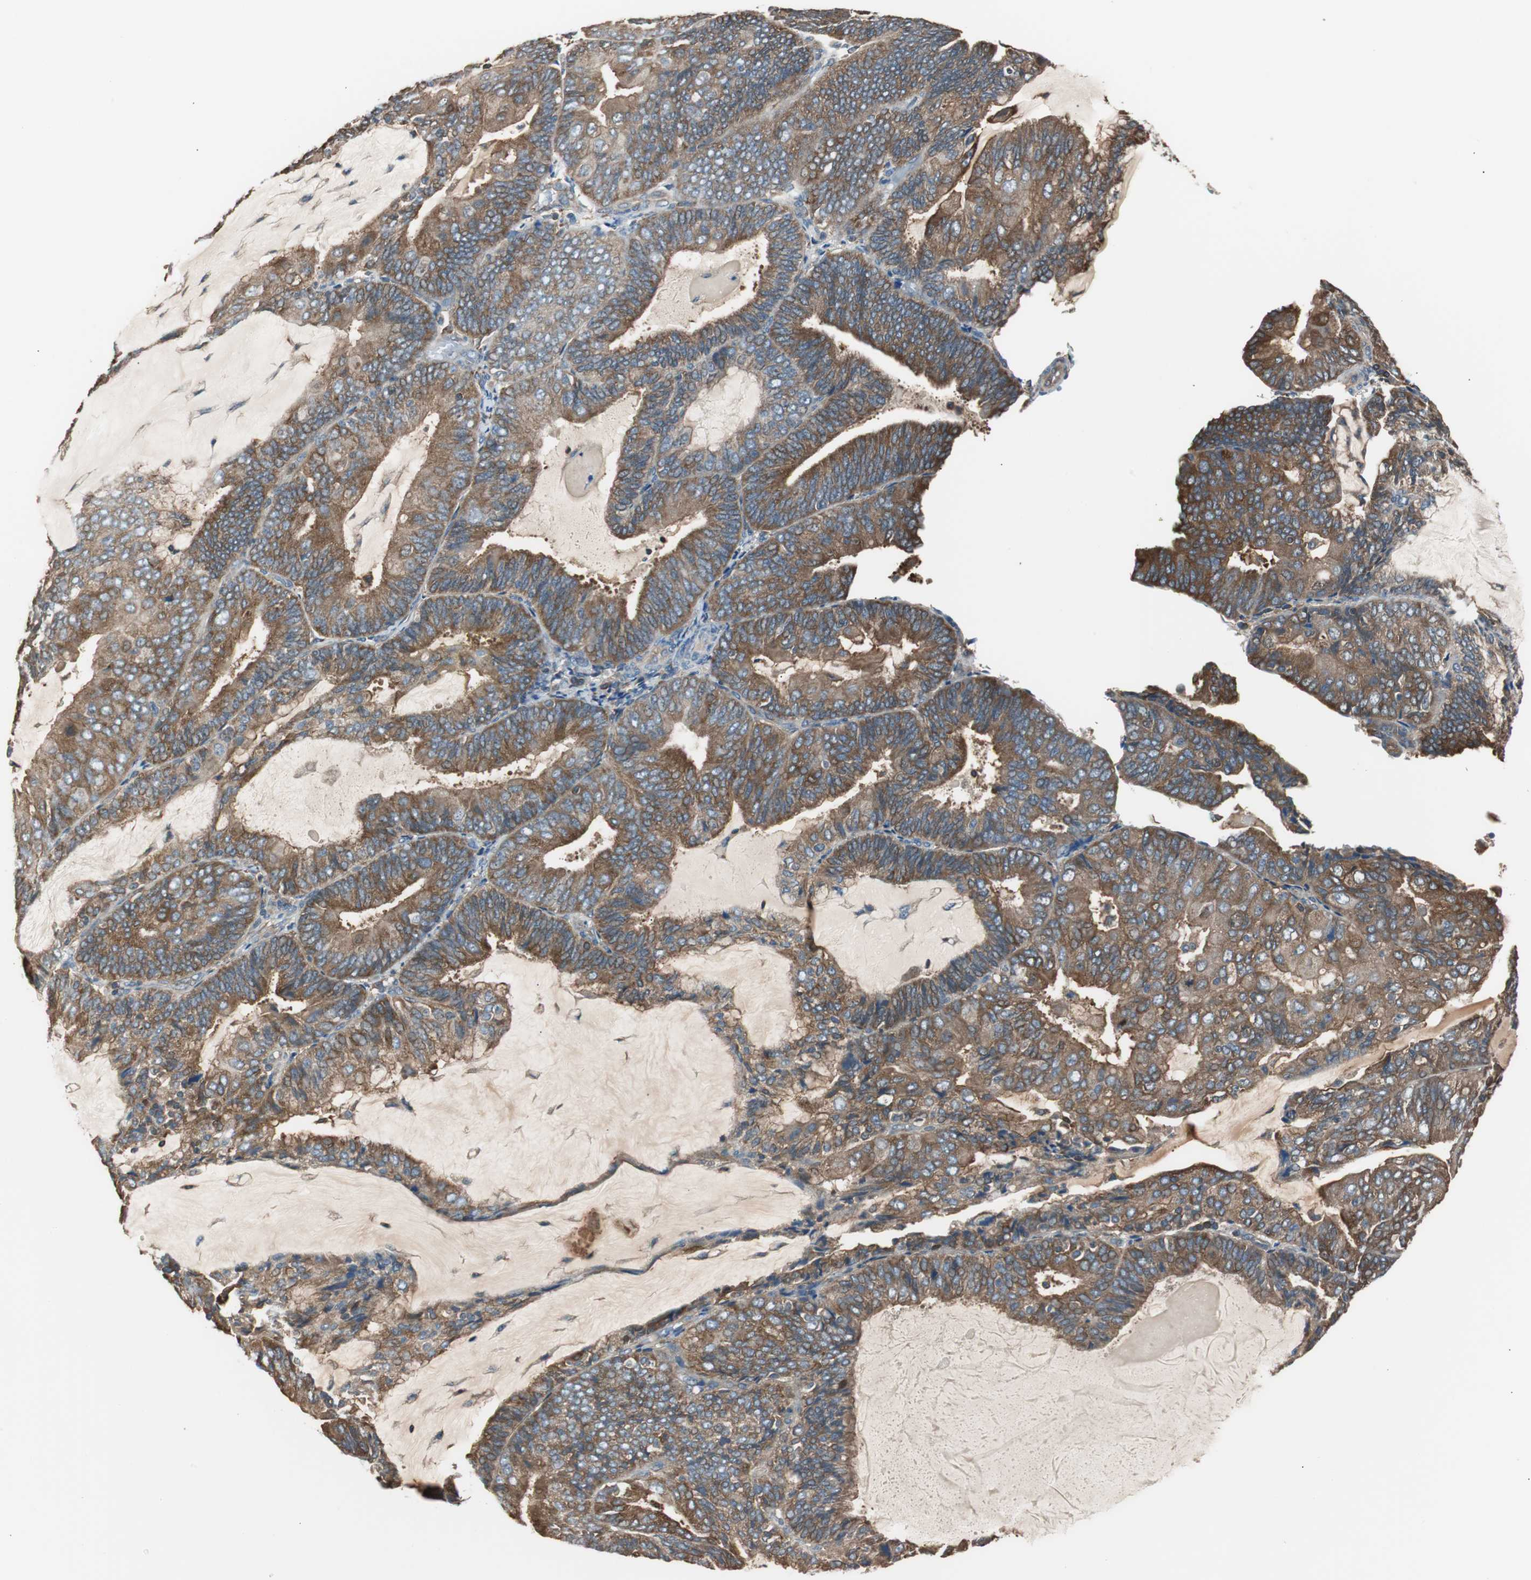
{"staining": {"intensity": "moderate", "quantity": ">75%", "location": "cytoplasmic/membranous"}, "tissue": "endometrial cancer", "cell_type": "Tumor cells", "image_type": "cancer", "snomed": [{"axis": "morphology", "description": "Adenocarcinoma, NOS"}, {"axis": "topography", "description": "Endometrium"}], "caption": "Immunohistochemical staining of adenocarcinoma (endometrial) exhibits medium levels of moderate cytoplasmic/membranous protein expression in about >75% of tumor cells. (DAB (3,3'-diaminobenzidine) = brown stain, brightfield microscopy at high magnification).", "gene": "CAPNS1", "patient": {"sex": "female", "age": 81}}